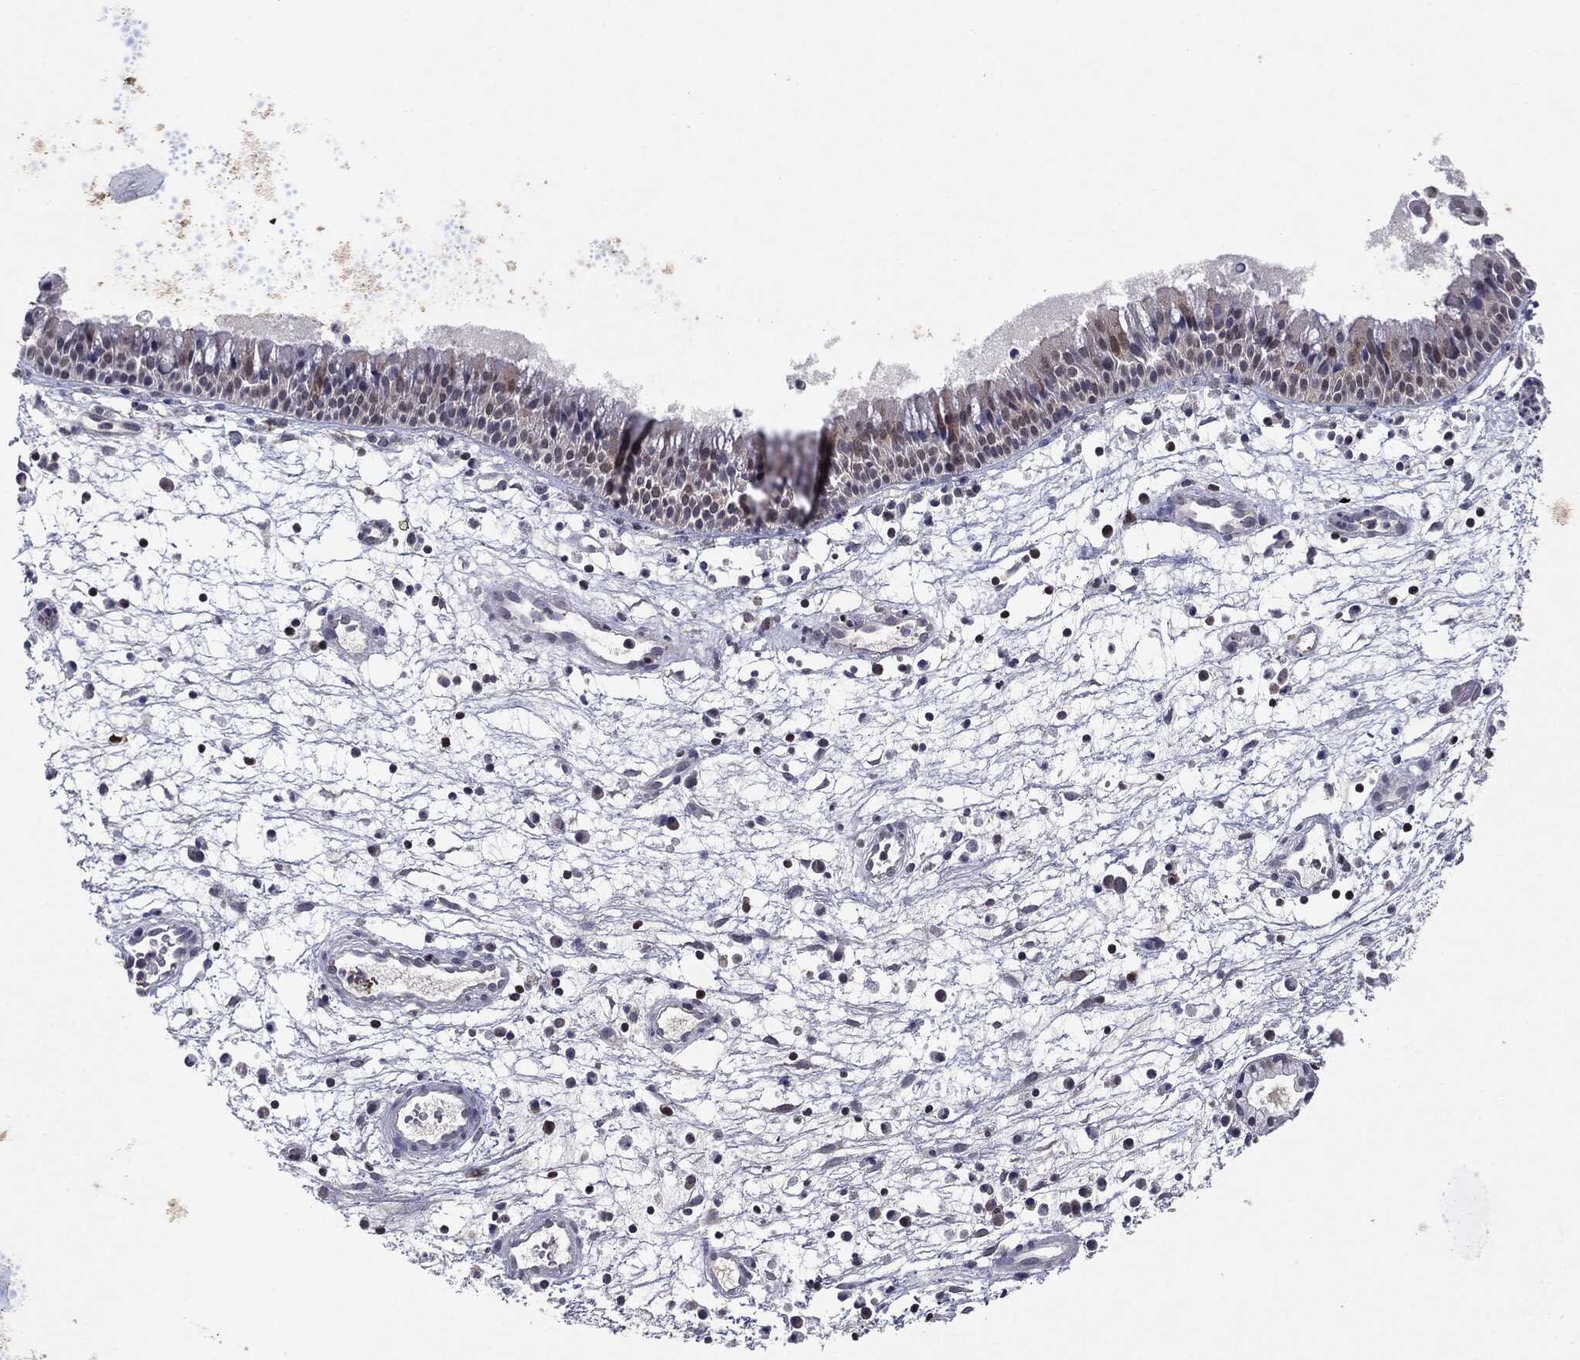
{"staining": {"intensity": "negative", "quantity": "none", "location": "none"}, "tissue": "nasopharynx", "cell_type": "Respiratory epithelial cells", "image_type": "normal", "snomed": [{"axis": "morphology", "description": "Normal tissue, NOS"}, {"axis": "topography", "description": "Nasopharynx"}], "caption": "Immunohistochemistry image of benign human nasopharynx stained for a protein (brown), which exhibits no positivity in respiratory epithelial cells.", "gene": "KIF2C", "patient": {"sex": "male", "age": 58}}